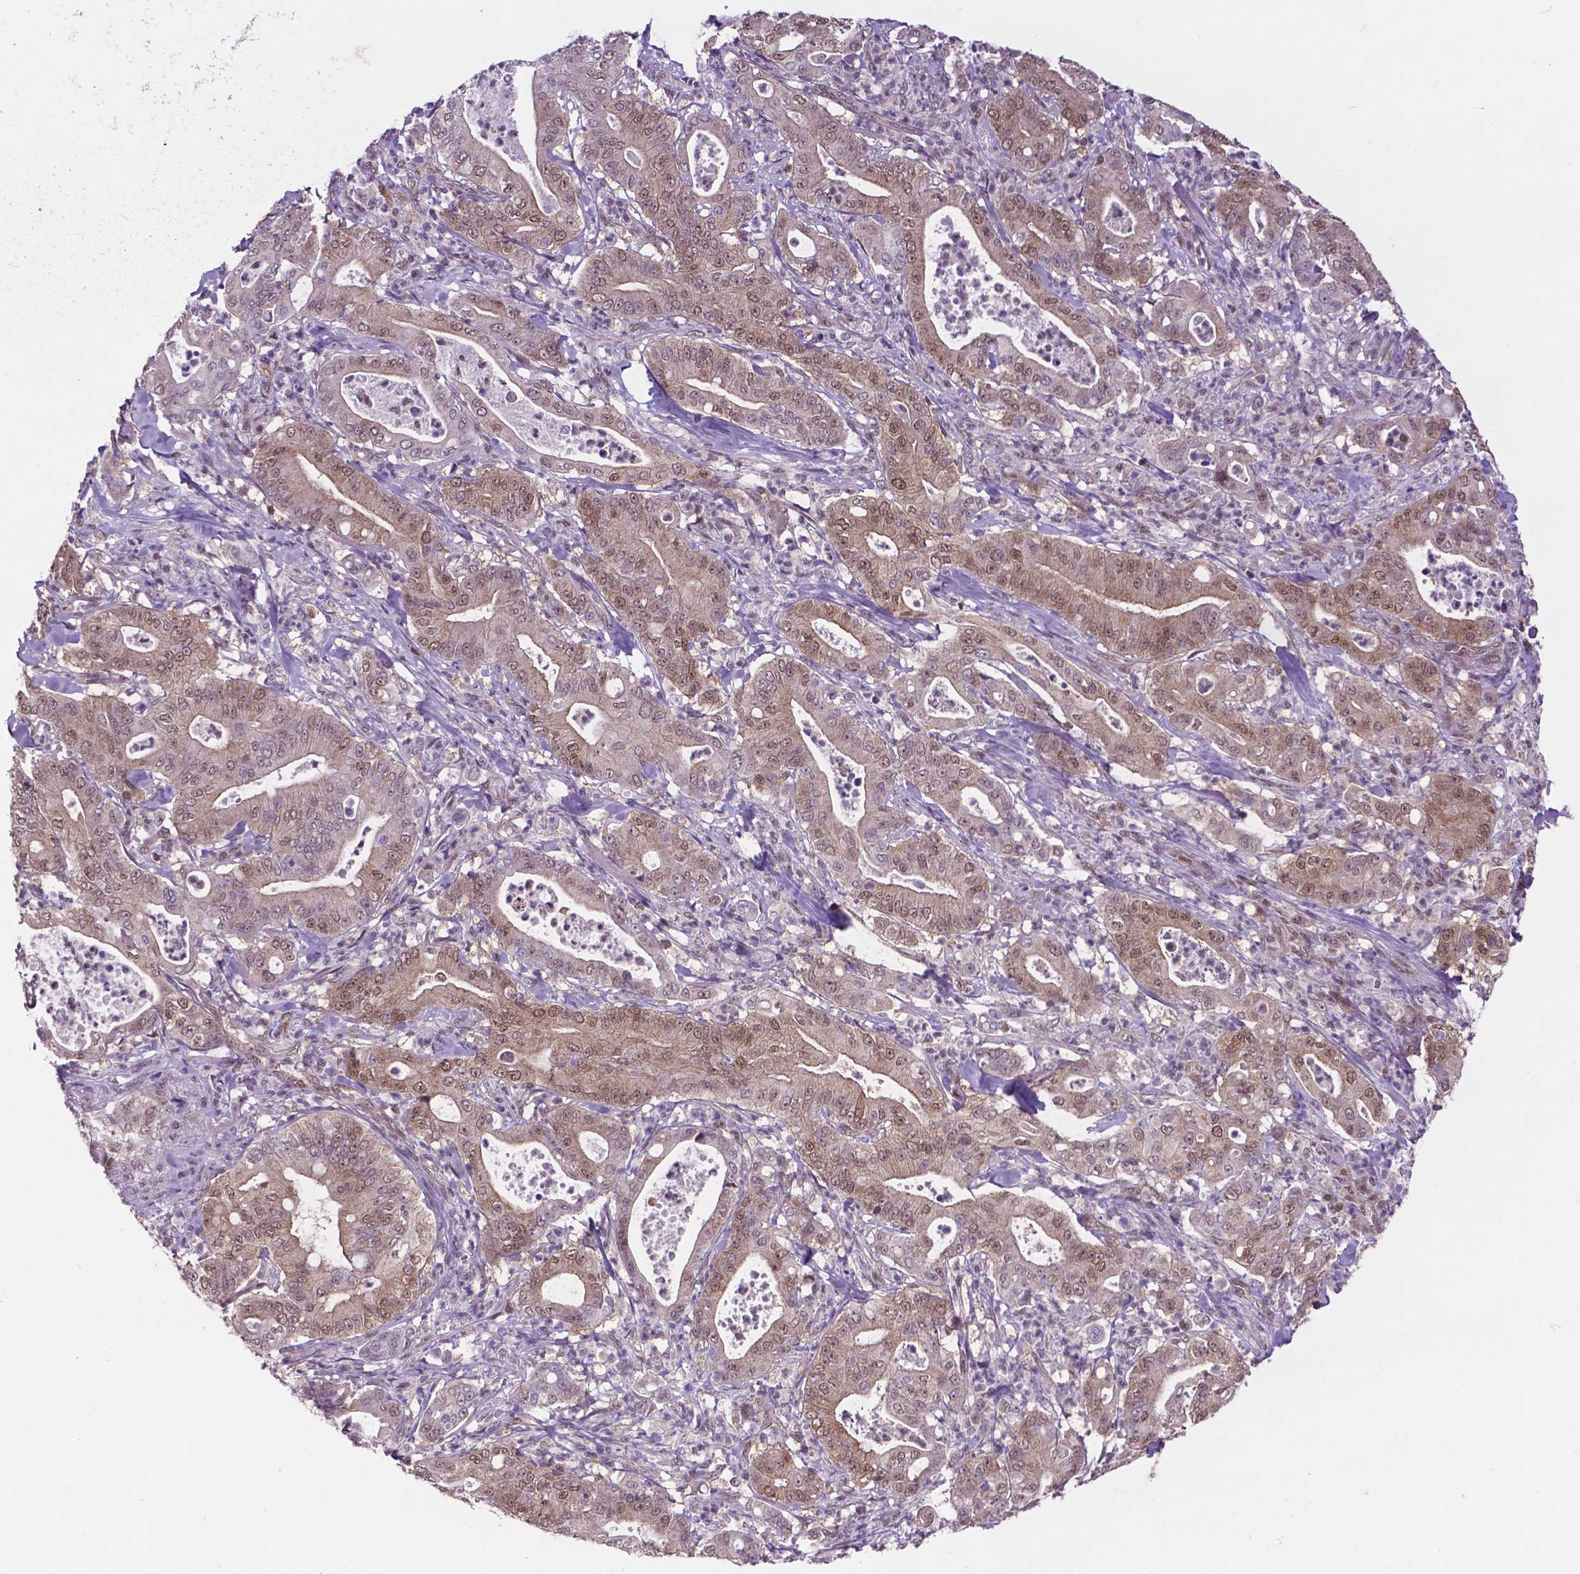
{"staining": {"intensity": "weak", "quantity": ">75%", "location": "nuclear"}, "tissue": "pancreatic cancer", "cell_type": "Tumor cells", "image_type": "cancer", "snomed": [{"axis": "morphology", "description": "Adenocarcinoma, NOS"}, {"axis": "topography", "description": "Pancreas"}], "caption": "Protein expression analysis of human pancreatic cancer reveals weak nuclear staining in approximately >75% of tumor cells.", "gene": "FAF1", "patient": {"sex": "male", "age": 71}}